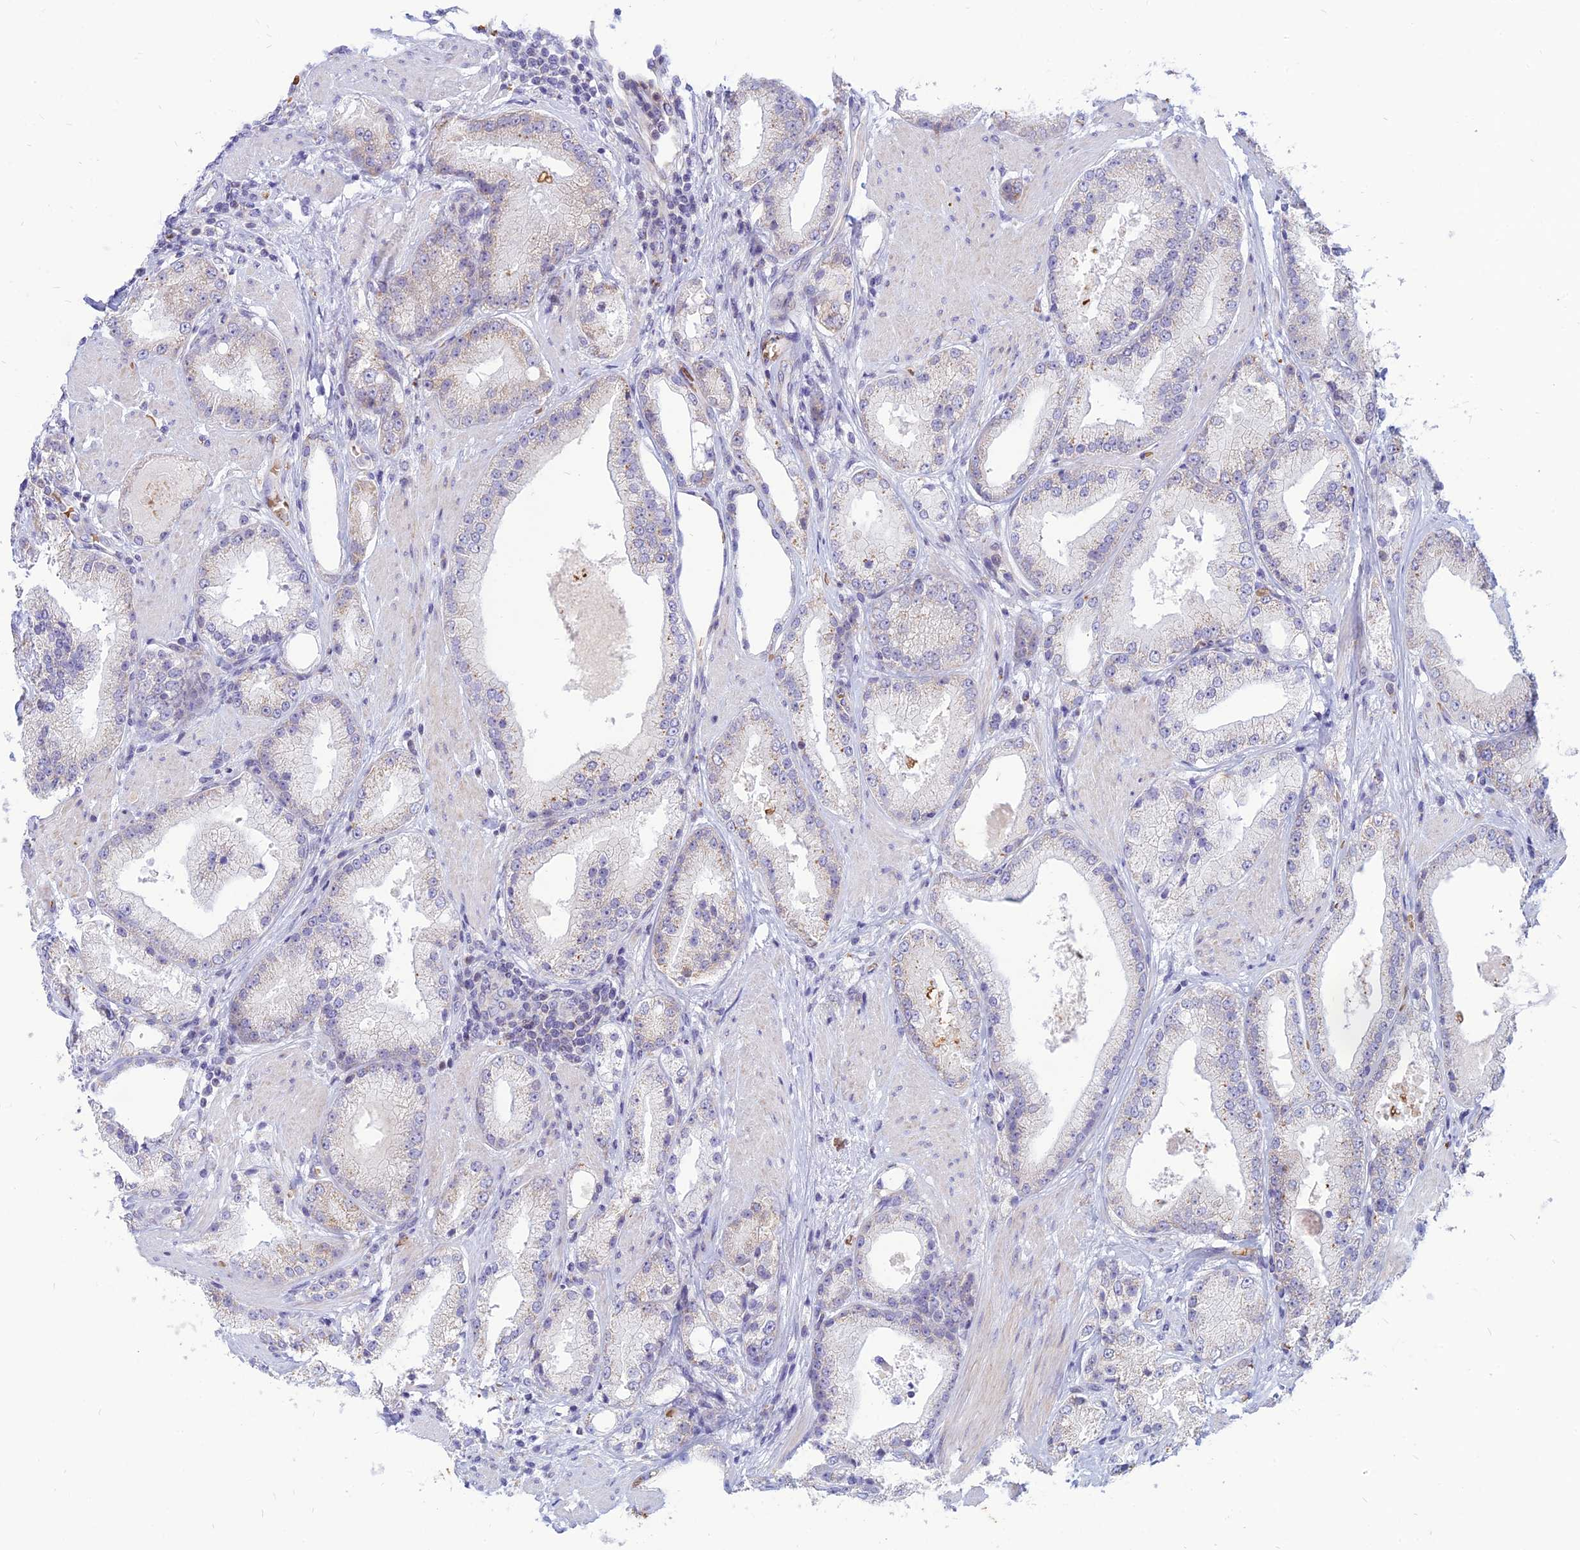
{"staining": {"intensity": "negative", "quantity": "none", "location": "none"}, "tissue": "prostate cancer", "cell_type": "Tumor cells", "image_type": "cancer", "snomed": [{"axis": "morphology", "description": "Adenocarcinoma, Low grade"}, {"axis": "topography", "description": "Prostate"}], "caption": "Immunohistochemical staining of adenocarcinoma (low-grade) (prostate) displays no significant staining in tumor cells.", "gene": "HHAT", "patient": {"sex": "male", "age": 67}}